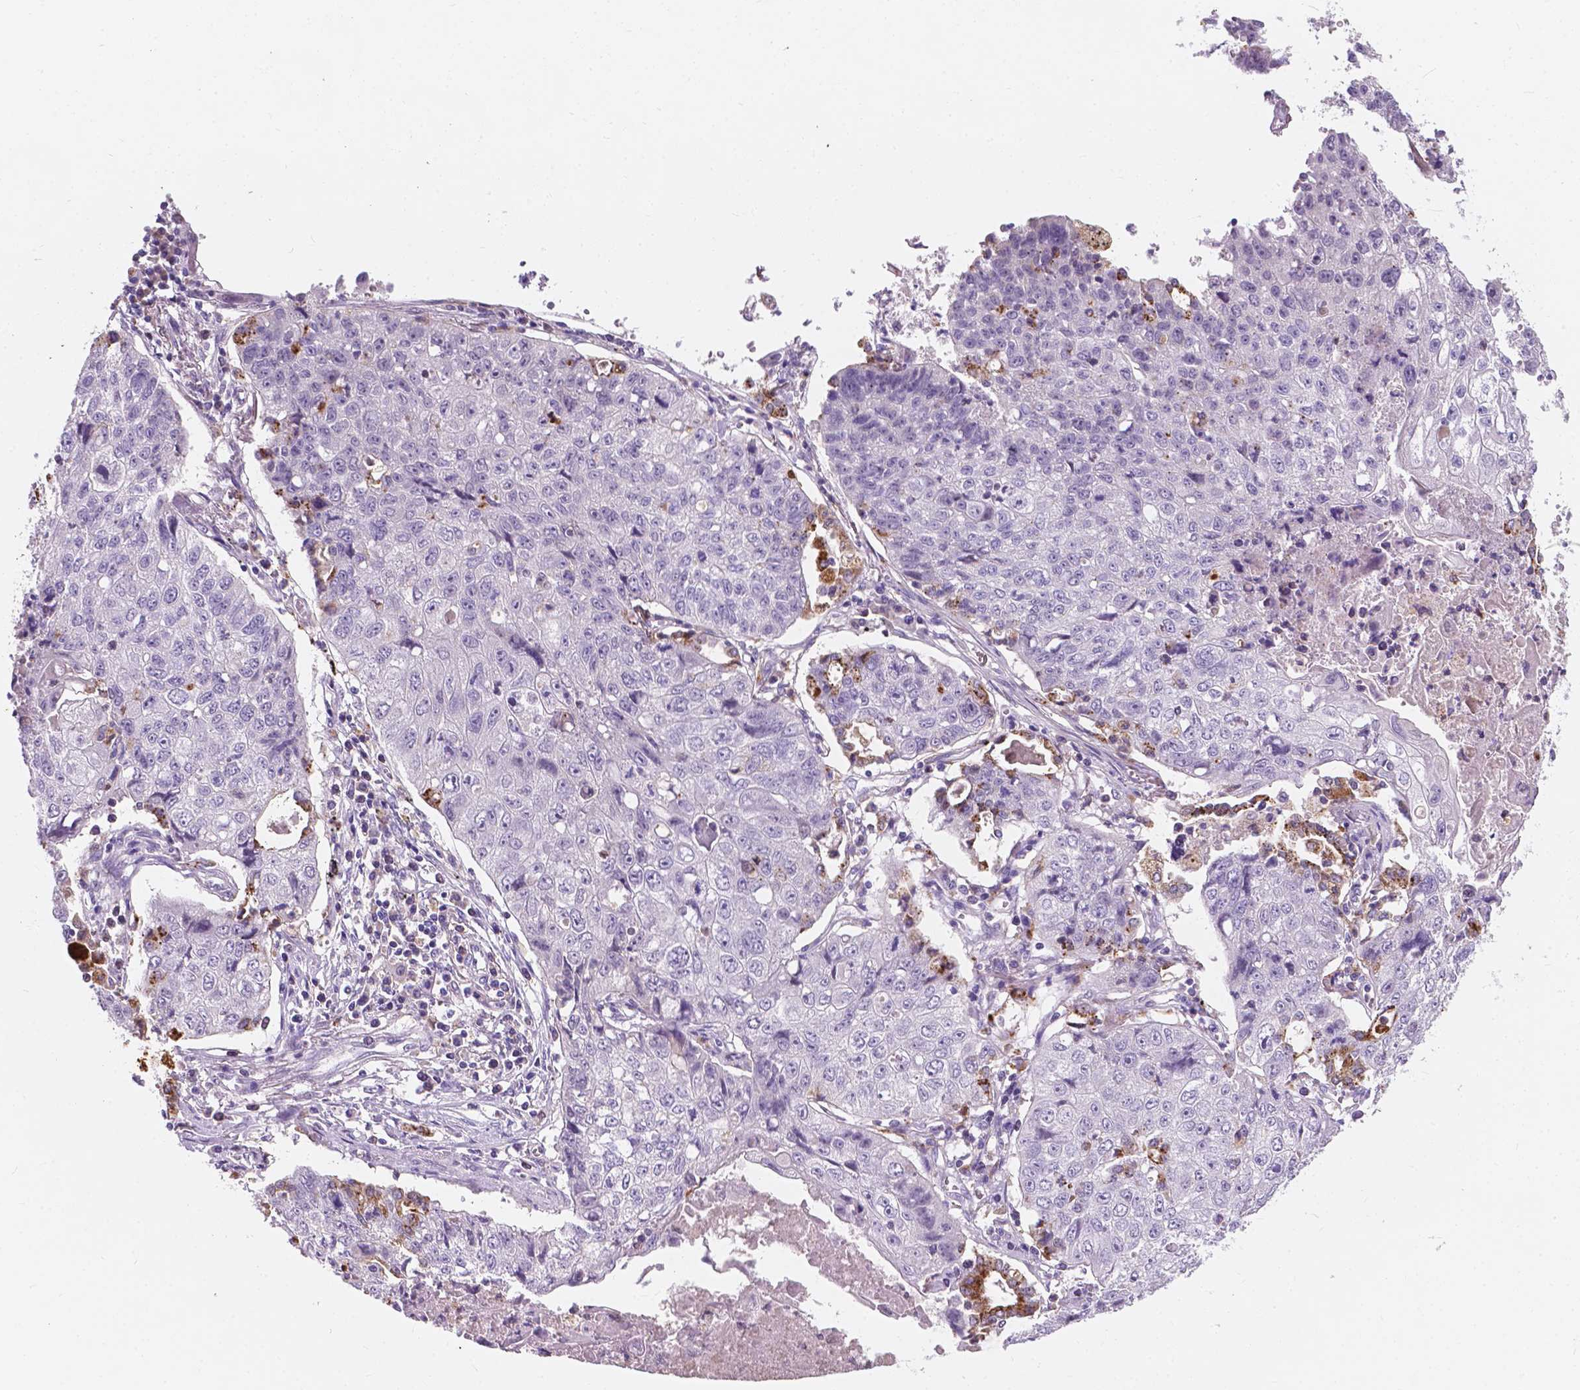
{"staining": {"intensity": "negative", "quantity": "none", "location": "none"}, "tissue": "lung cancer", "cell_type": "Tumor cells", "image_type": "cancer", "snomed": [{"axis": "morphology", "description": "Normal morphology"}, {"axis": "morphology", "description": "Aneuploidy"}, {"axis": "morphology", "description": "Squamous cell carcinoma, NOS"}, {"axis": "topography", "description": "Lymph node"}, {"axis": "topography", "description": "Lung"}], "caption": "This is an immunohistochemistry (IHC) histopathology image of human lung cancer. There is no staining in tumor cells.", "gene": "IREB2", "patient": {"sex": "female", "age": 76}}